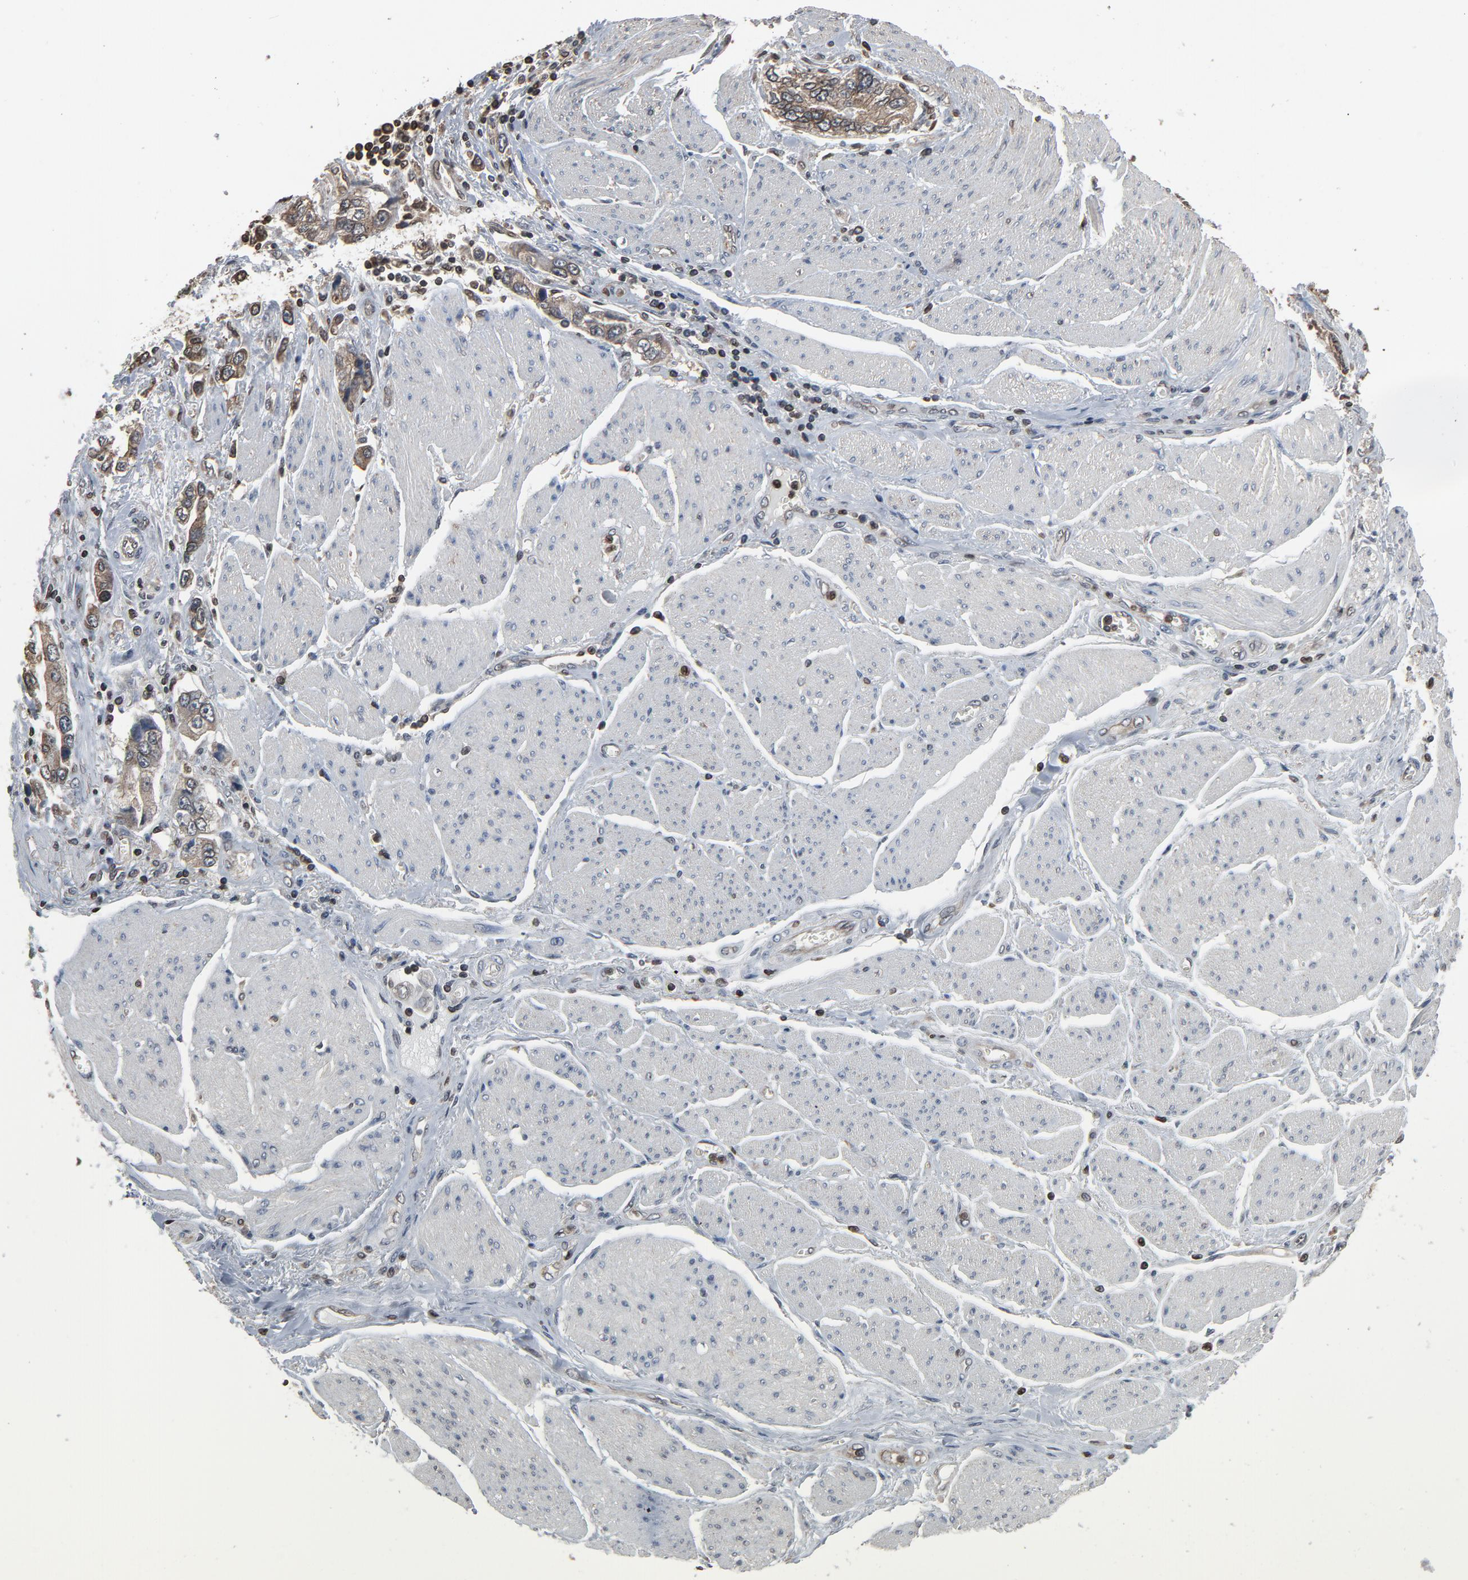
{"staining": {"intensity": "weak", "quantity": ">75%", "location": "cytoplasmic/membranous"}, "tissue": "stomach cancer", "cell_type": "Tumor cells", "image_type": "cancer", "snomed": [{"axis": "morphology", "description": "Adenocarcinoma, NOS"}, {"axis": "topography", "description": "Pancreas"}, {"axis": "topography", "description": "Stomach, upper"}], "caption": "Stomach cancer (adenocarcinoma) stained for a protein exhibits weak cytoplasmic/membranous positivity in tumor cells.", "gene": "UBE2D1", "patient": {"sex": "male", "age": 77}}